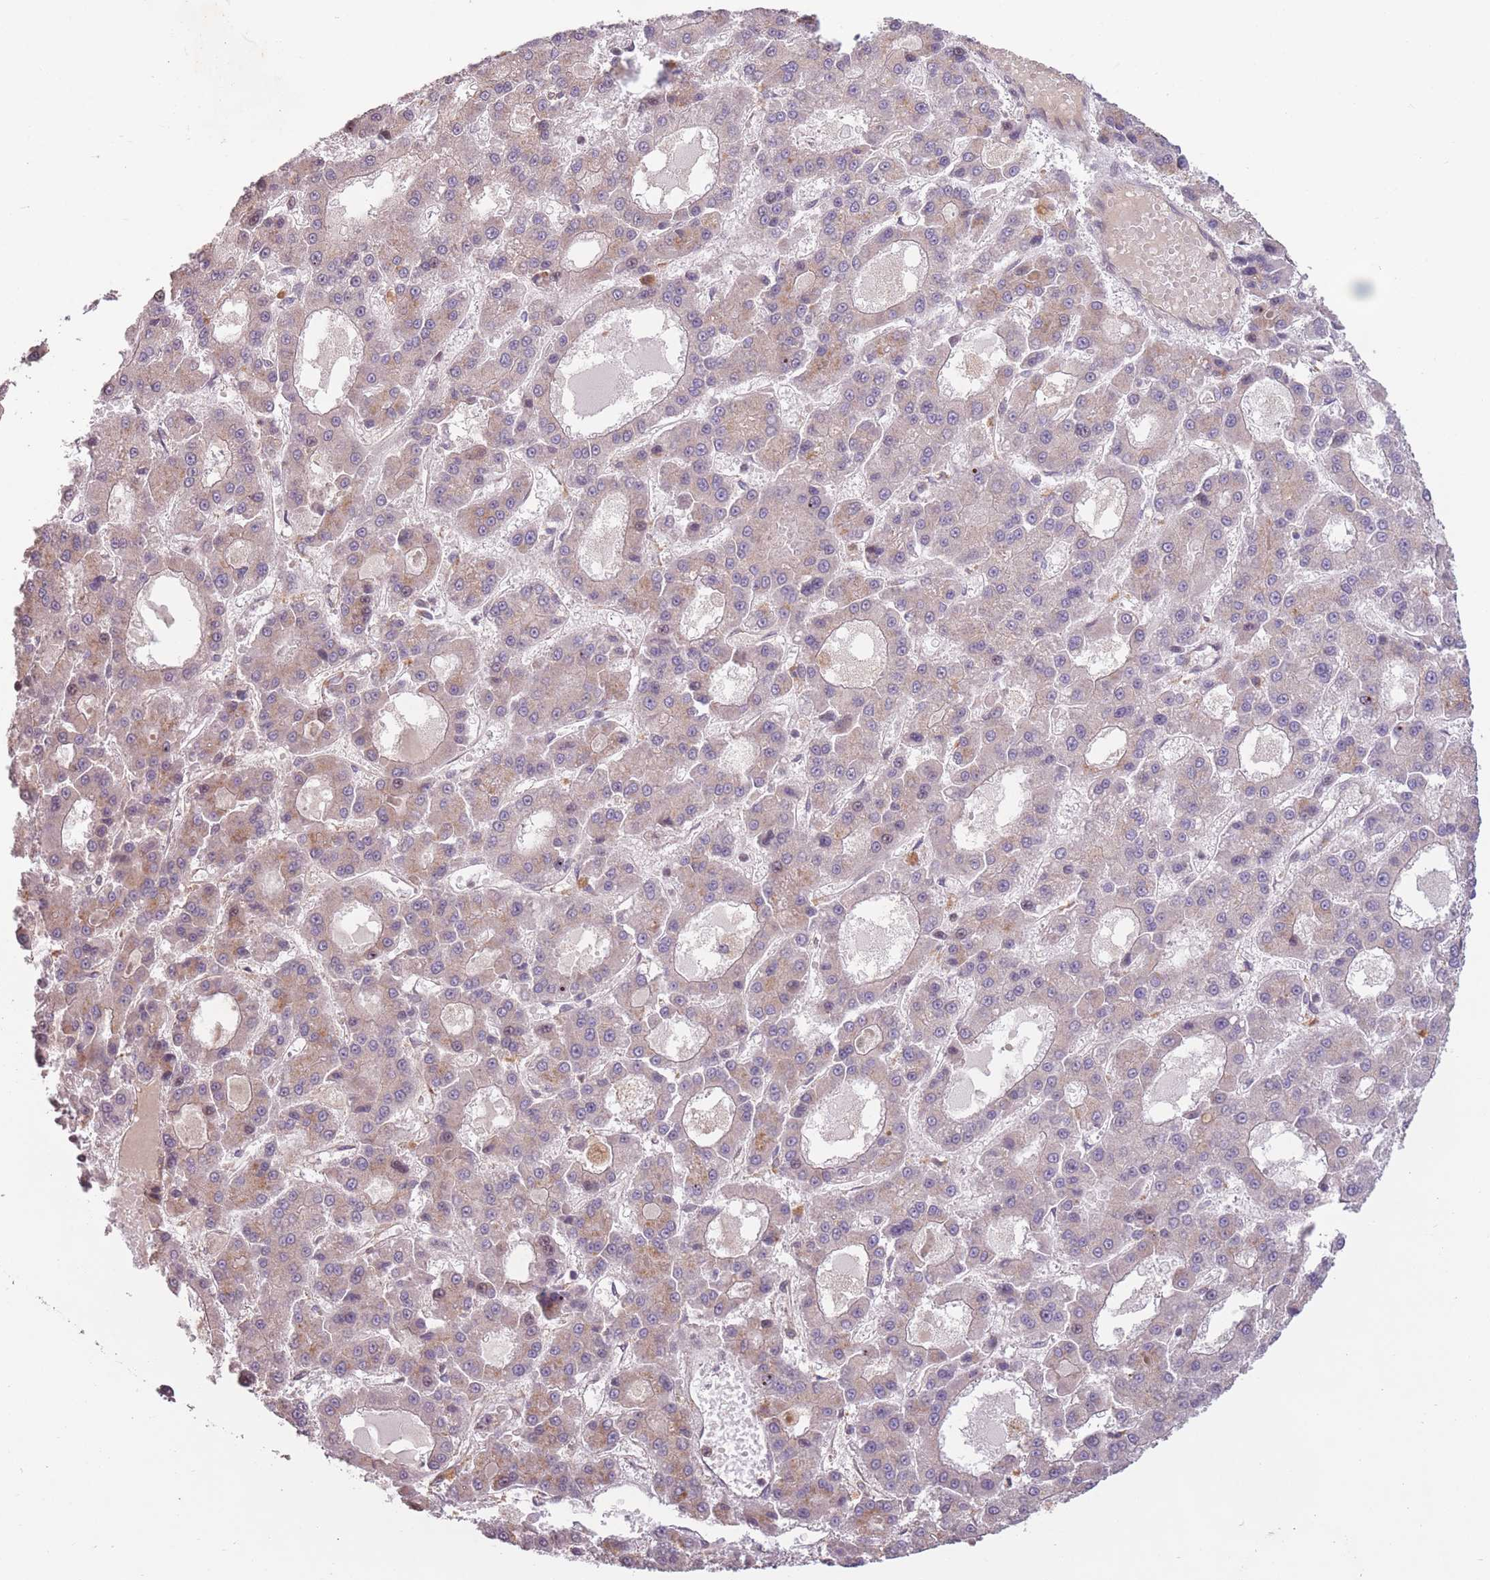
{"staining": {"intensity": "weak", "quantity": "25%-75%", "location": "cytoplasmic/membranous"}, "tissue": "liver cancer", "cell_type": "Tumor cells", "image_type": "cancer", "snomed": [{"axis": "morphology", "description": "Carcinoma, Hepatocellular, NOS"}, {"axis": "topography", "description": "Liver"}], "caption": "Immunohistochemical staining of human liver hepatocellular carcinoma shows low levels of weak cytoplasmic/membranous expression in approximately 25%-75% of tumor cells.", "gene": "WASHC2A", "patient": {"sex": "male", "age": 70}}